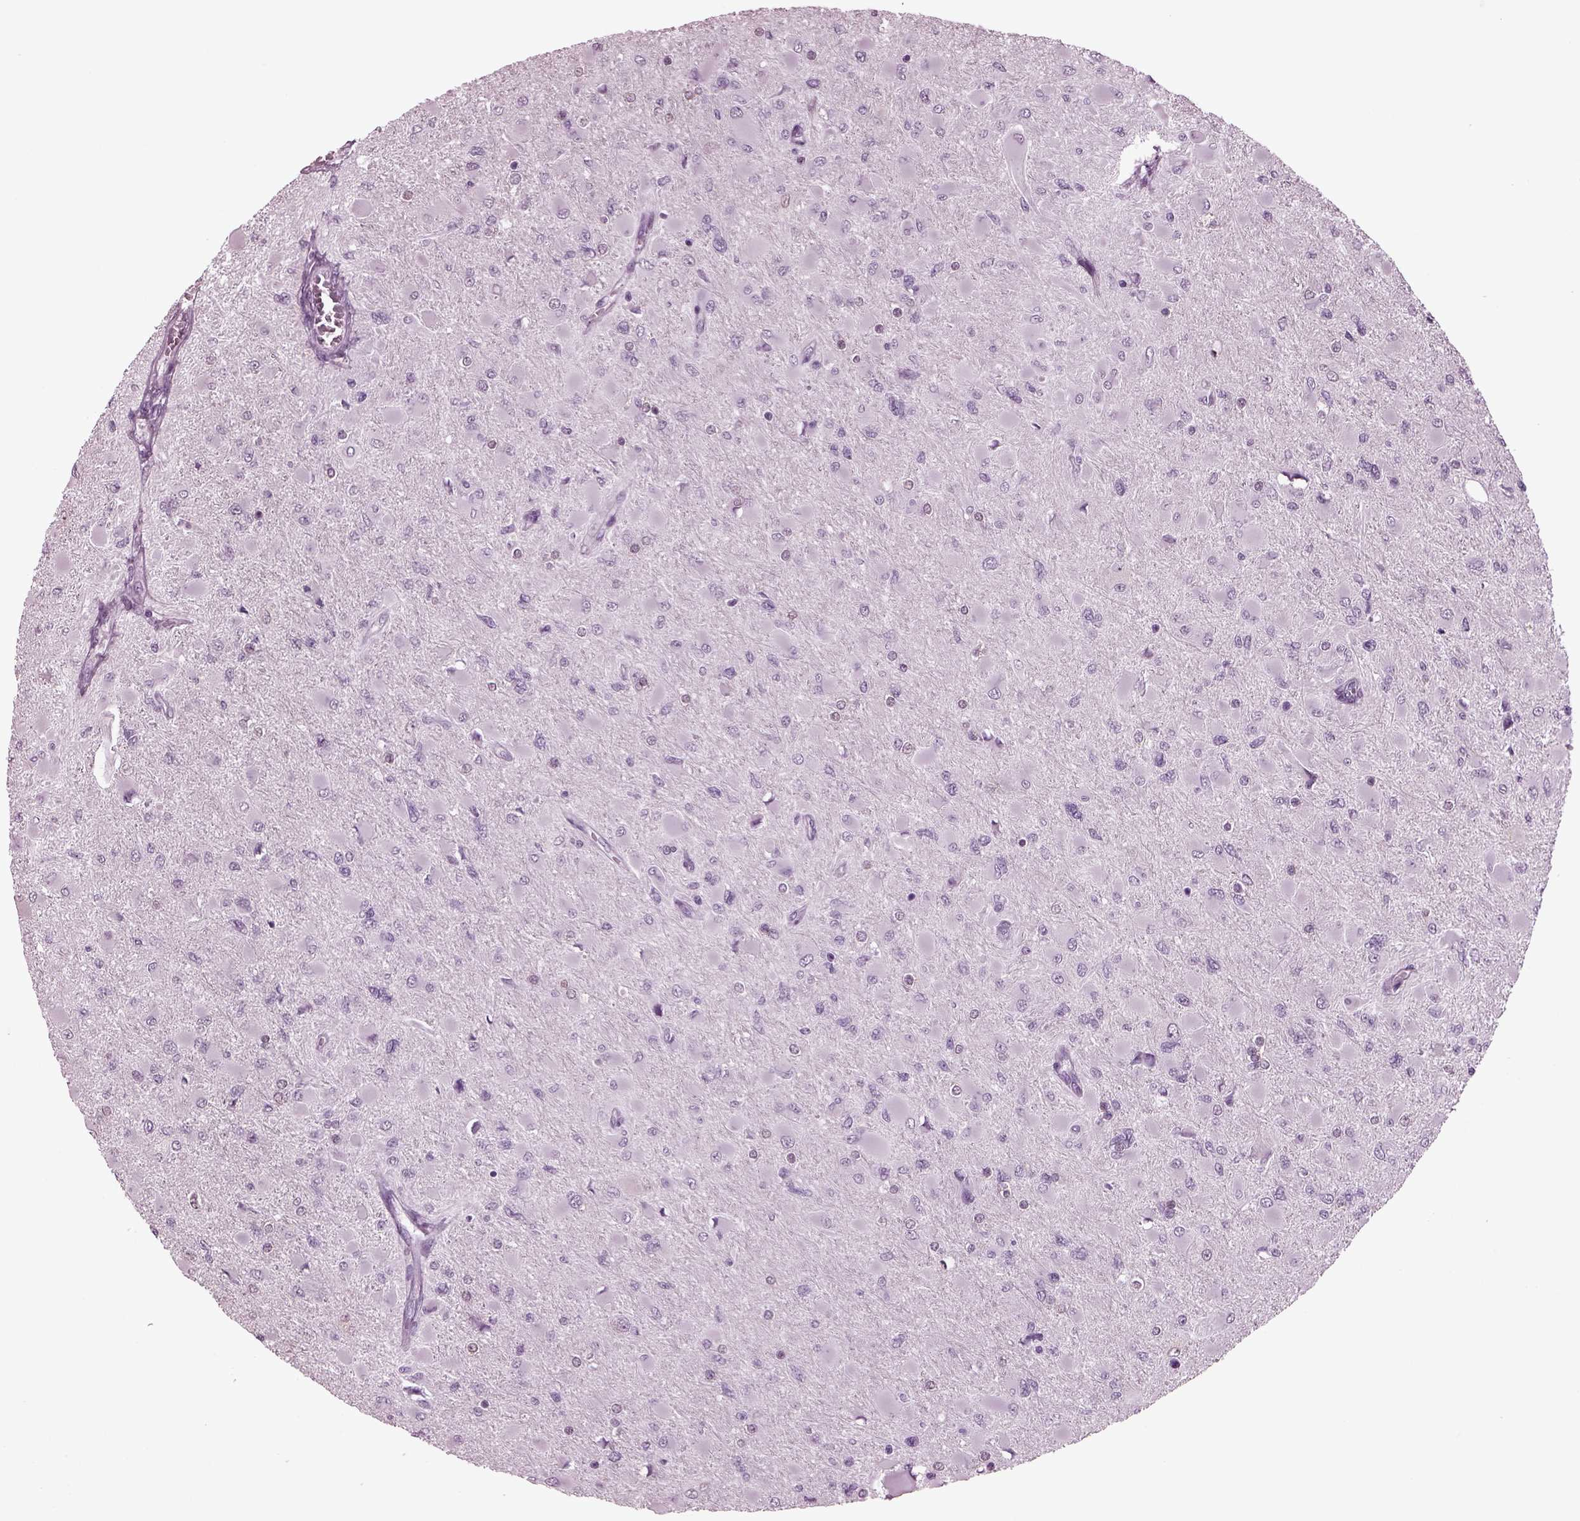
{"staining": {"intensity": "negative", "quantity": "none", "location": "none"}, "tissue": "glioma", "cell_type": "Tumor cells", "image_type": "cancer", "snomed": [{"axis": "morphology", "description": "Glioma, malignant, High grade"}, {"axis": "topography", "description": "Cerebral cortex"}], "caption": "The immunohistochemistry micrograph has no significant expression in tumor cells of glioma tissue.", "gene": "TPPP2", "patient": {"sex": "female", "age": 36}}